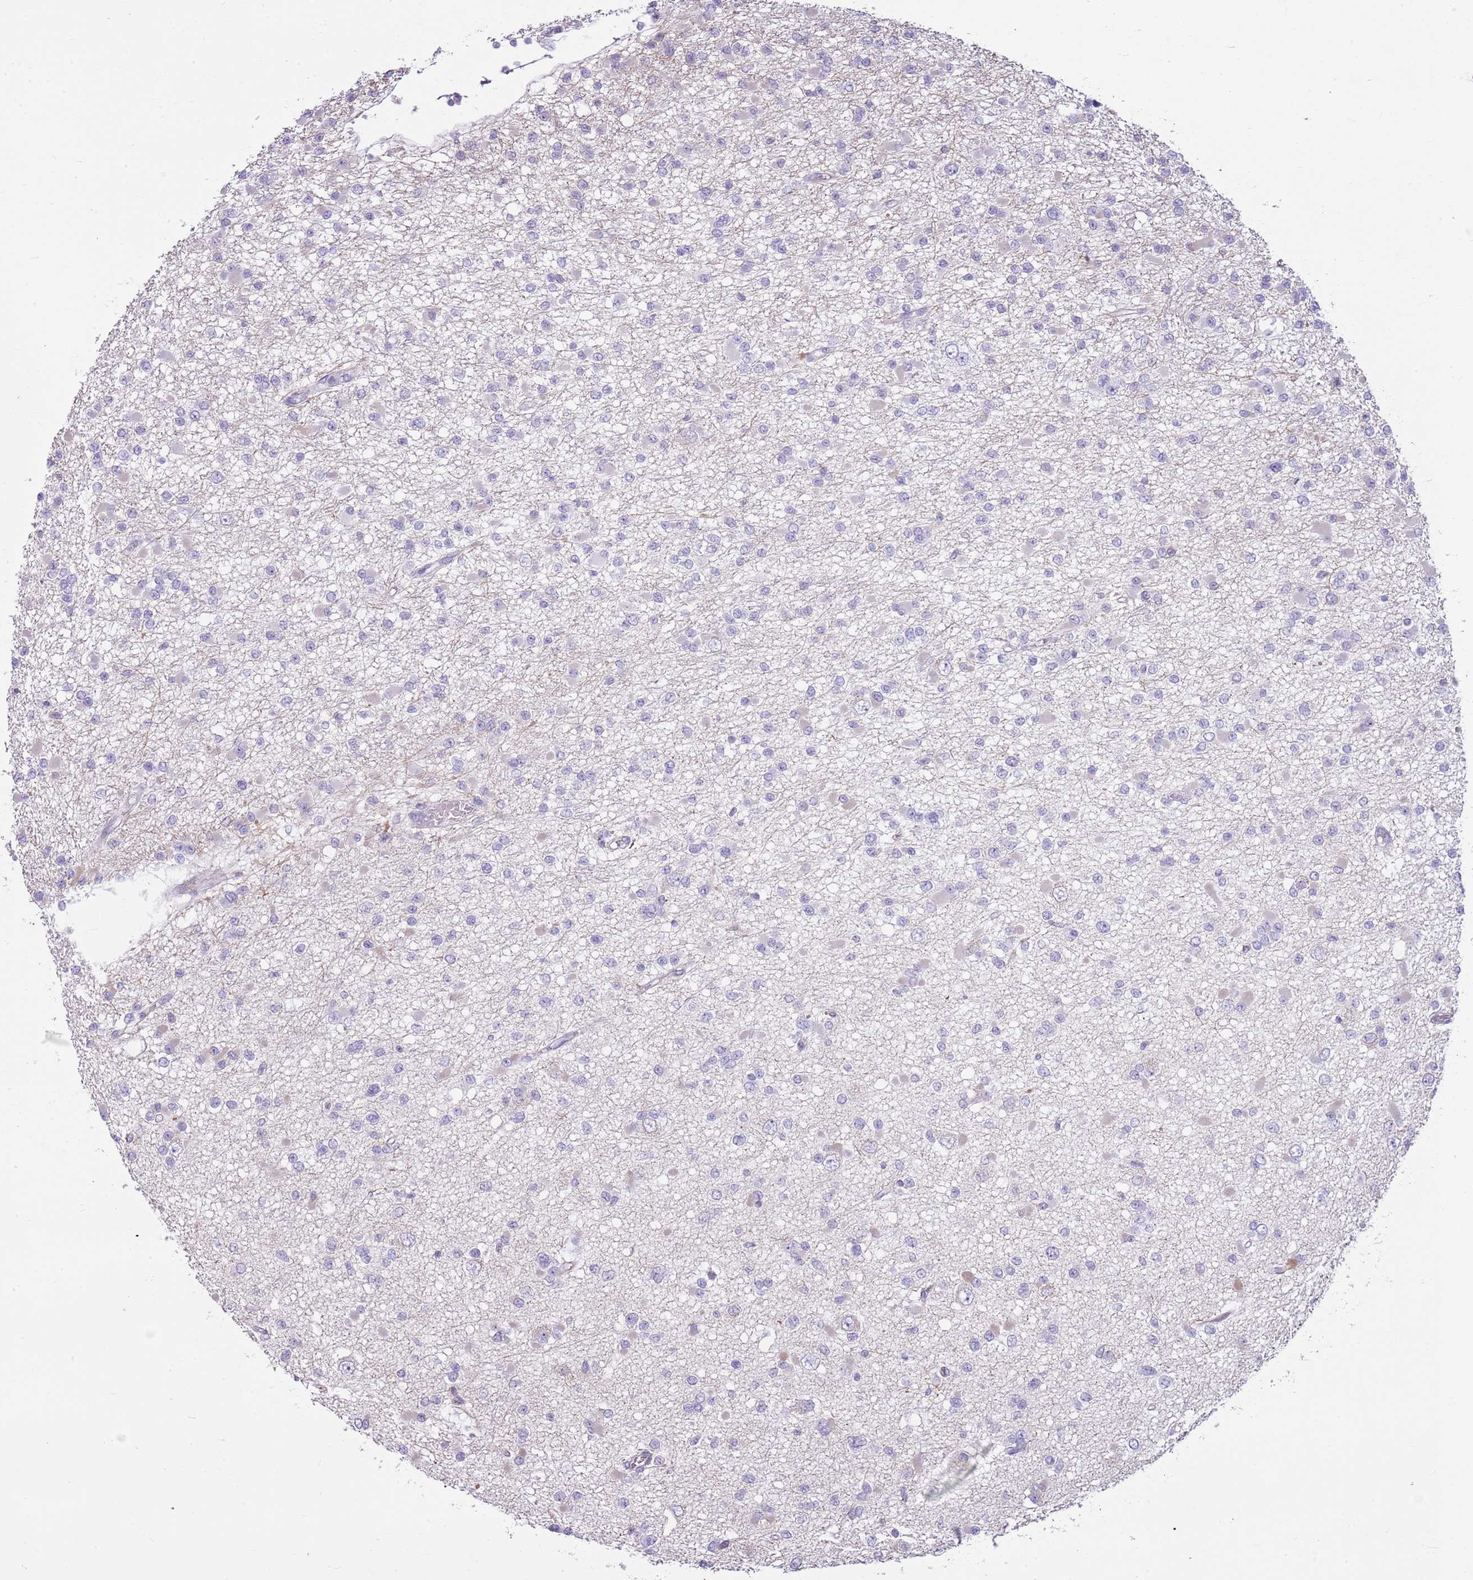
{"staining": {"intensity": "negative", "quantity": "none", "location": "none"}, "tissue": "glioma", "cell_type": "Tumor cells", "image_type": "cancer", "snomed": [{"axis": "morphology", "description": "Glioma, malignant, Low grade"}, {"axis": "topography", "description": "Brain"}], "caption": "High magnification brightfield microscopy of low-grade glioma (malignant) stained with DAB (3,3'-diaminobenzidine) (brown) and counterstained with hematoxylin (blue): tumor cells show no significant positivity.", "gene": "CNPPD1", "patient": {"sex": "female", "age": 22}}